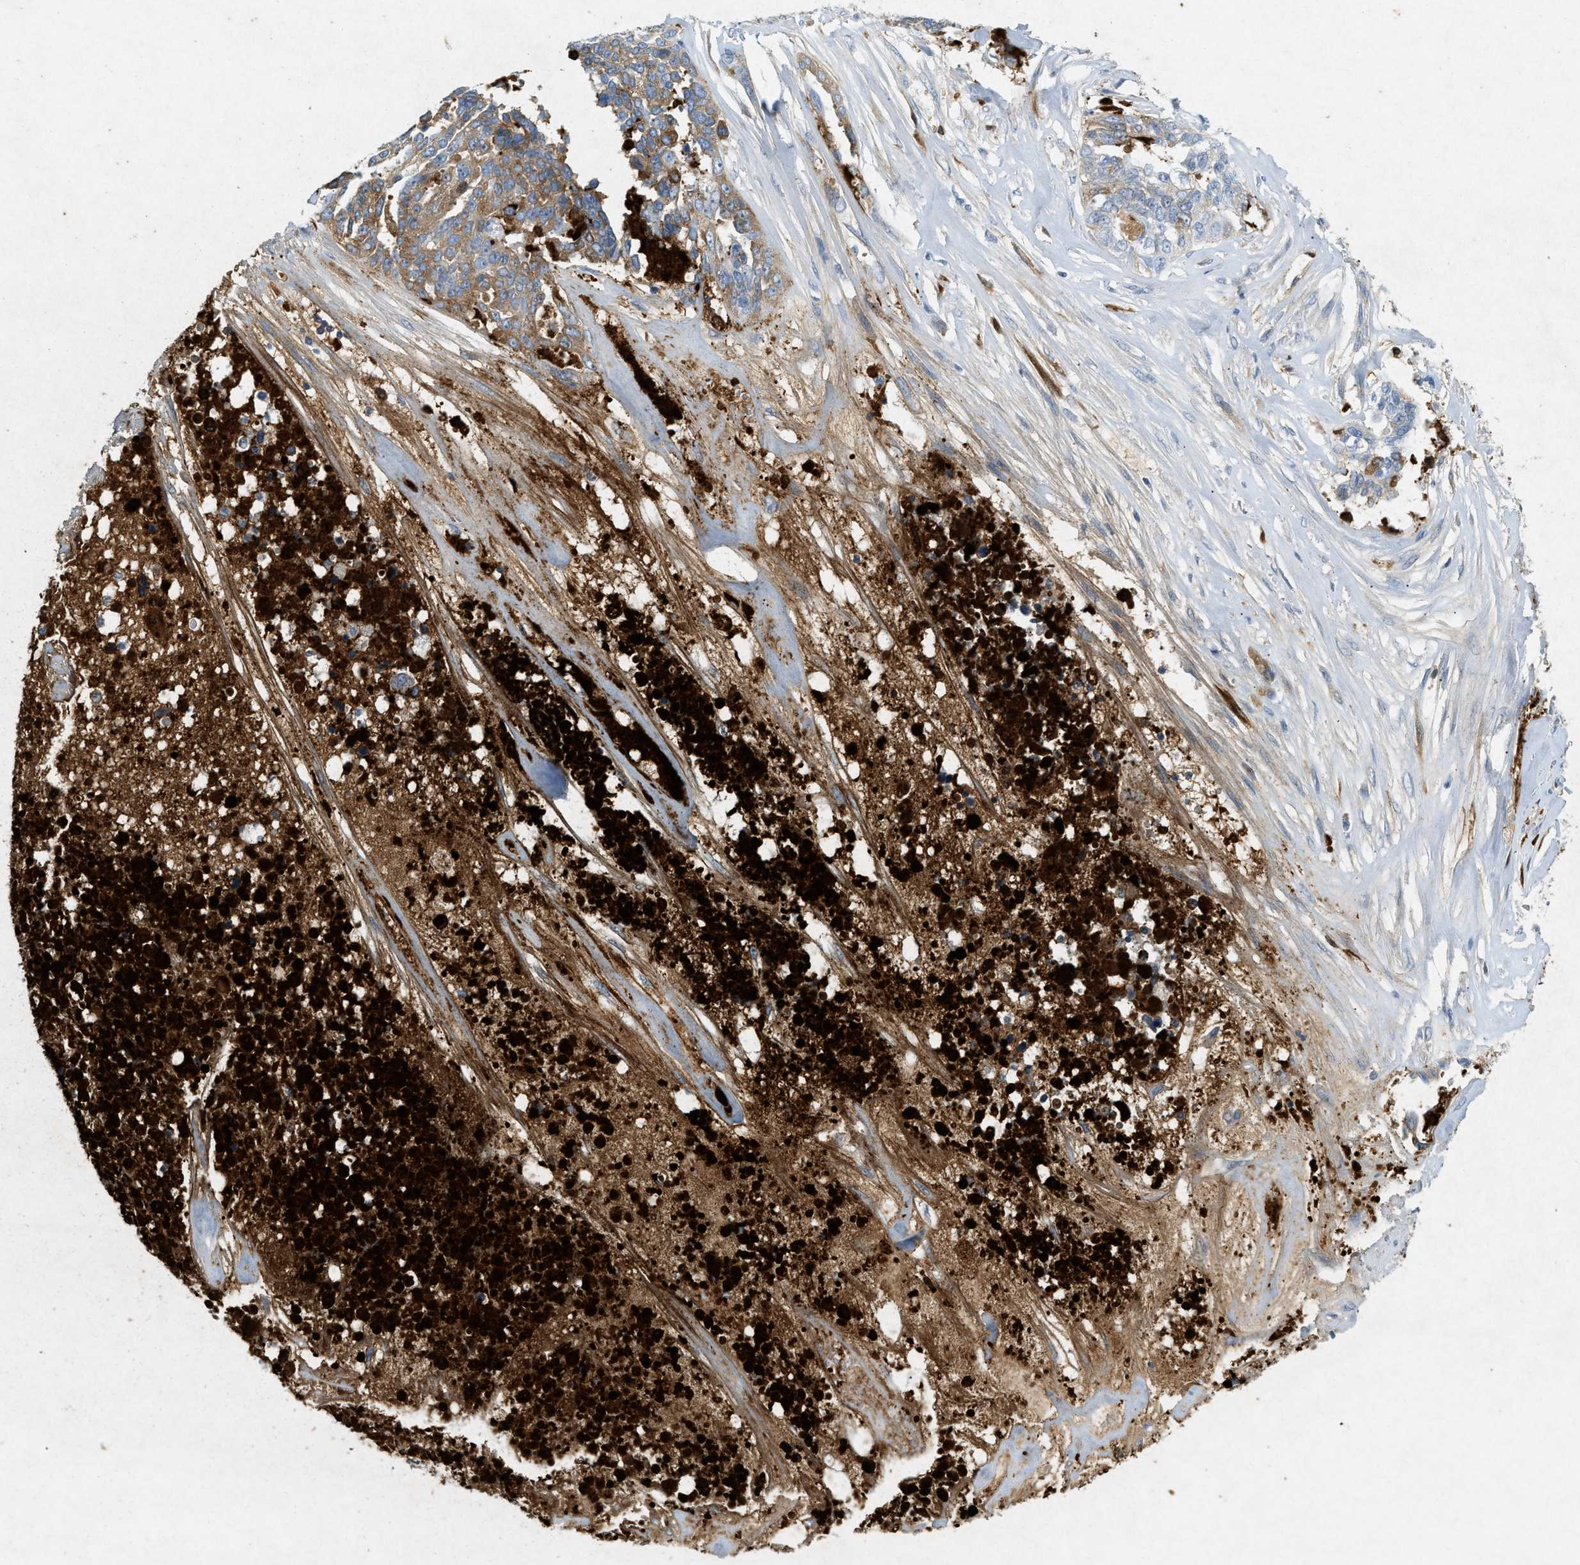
{"staining": {"intensity": "moderate", "quantity": "25%-75%", "location": "cytoplasmic/membranous"}, "tissue": "ovarian cancer", "cell_type": "Tumor cells", "image_type": "cancer", "snomed": [{"axis": "morphology", "description": "Cystadenocarcinoma, serous, NOS"}, {"axis": "topography", "description": "Ovary"}], "caption": "Tumor cells demonstrate medium levels of moderate cytoplasmic/membranous positivity in approximately 25%-75% of cells in human ovarian cancer. The protein is shown in brown color, while the nuclei are stained blue.", "gene": "F2", "patient": {"sex": "female", "age": 44}}